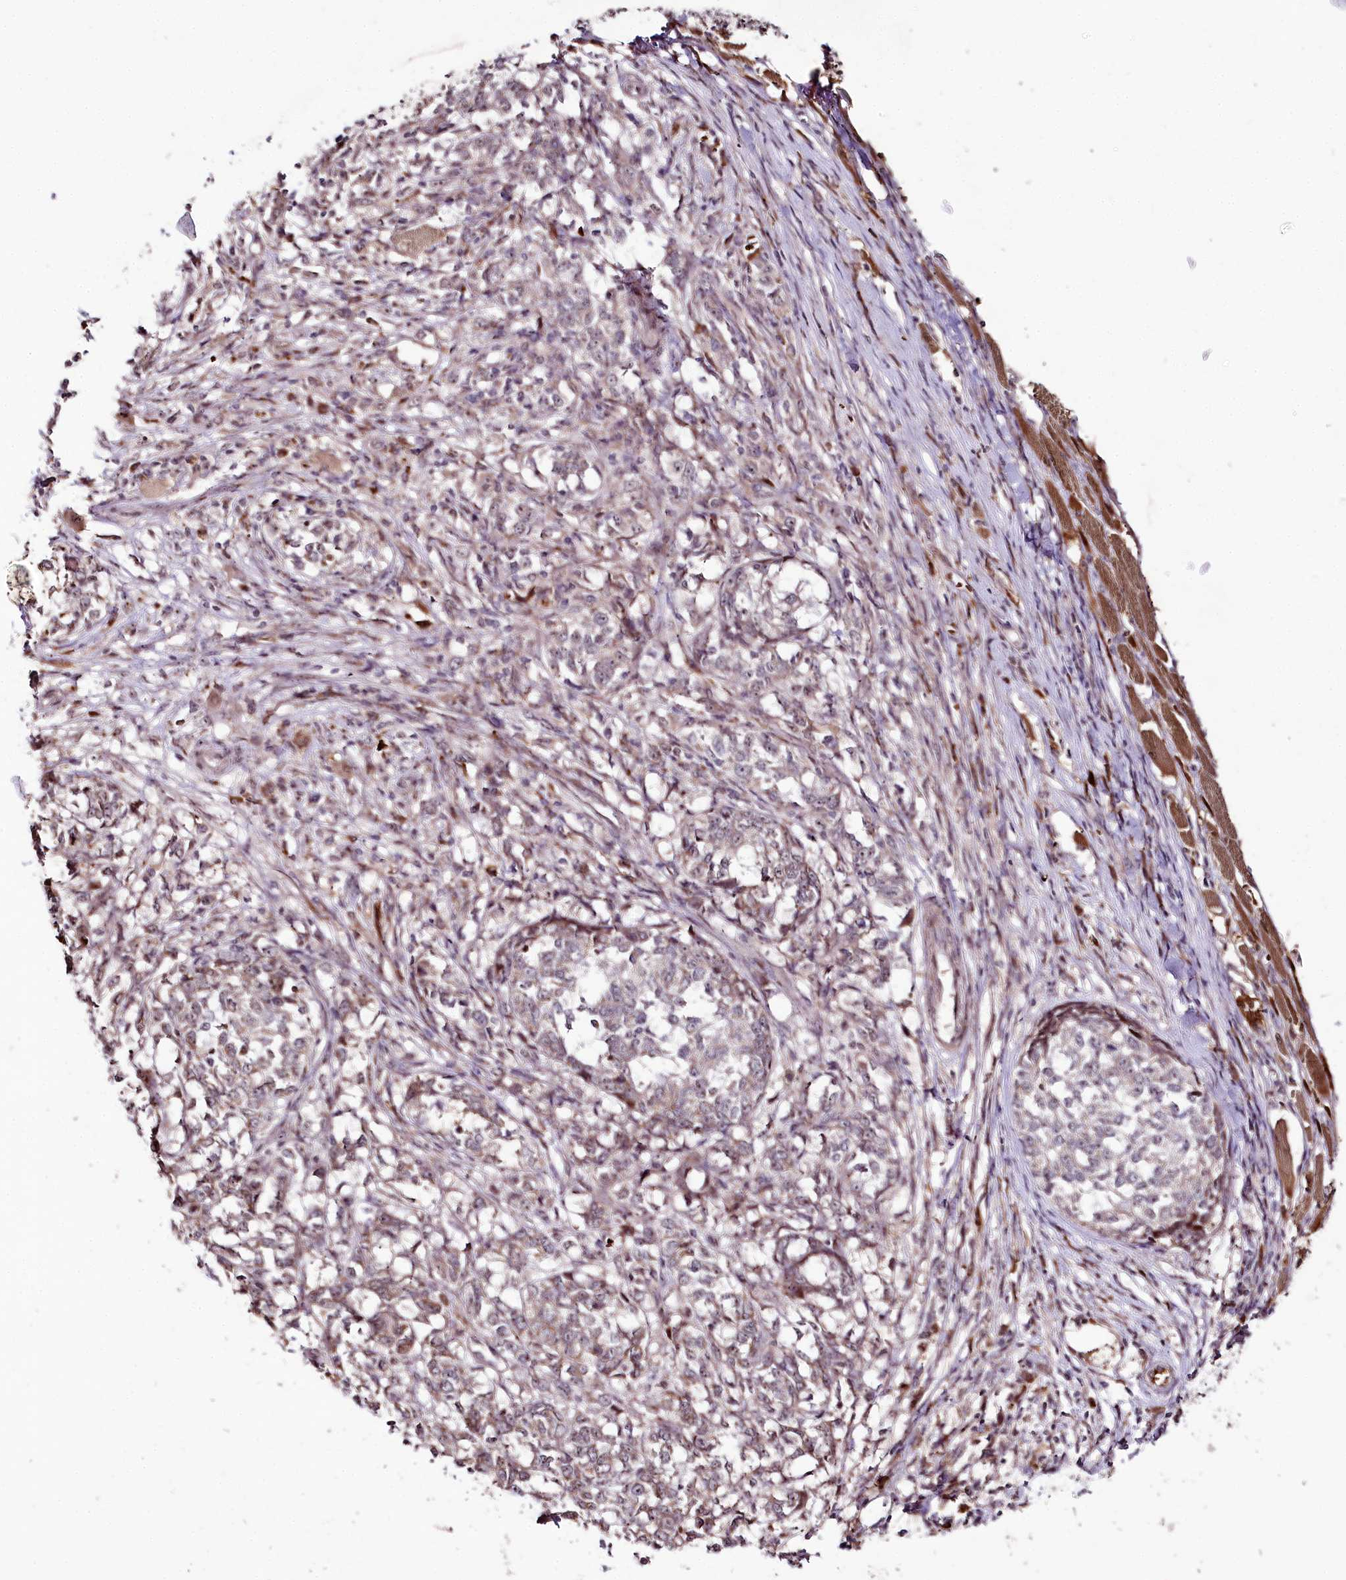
{"staining": {"intensity": "weak", "quantity": "<25%", "location": "cytoplasmic/membranous"}, "tissue": "melanoma", "cell_type": "Tumor cells", "image_type": "cancer", "snomed": [{"axis": "morphology", "description": "Malignant melanoma, NOS"}, {"axis": "topography", "description": "Skin"}], "caption": "High power microscopy photomicrograph of an immunohistochemistry photomicrograph of malignant melanoma, revealing no significant staining in tumor cells.", "gene": "DMP1", "patient": {"sex": "female", "age": 72}}